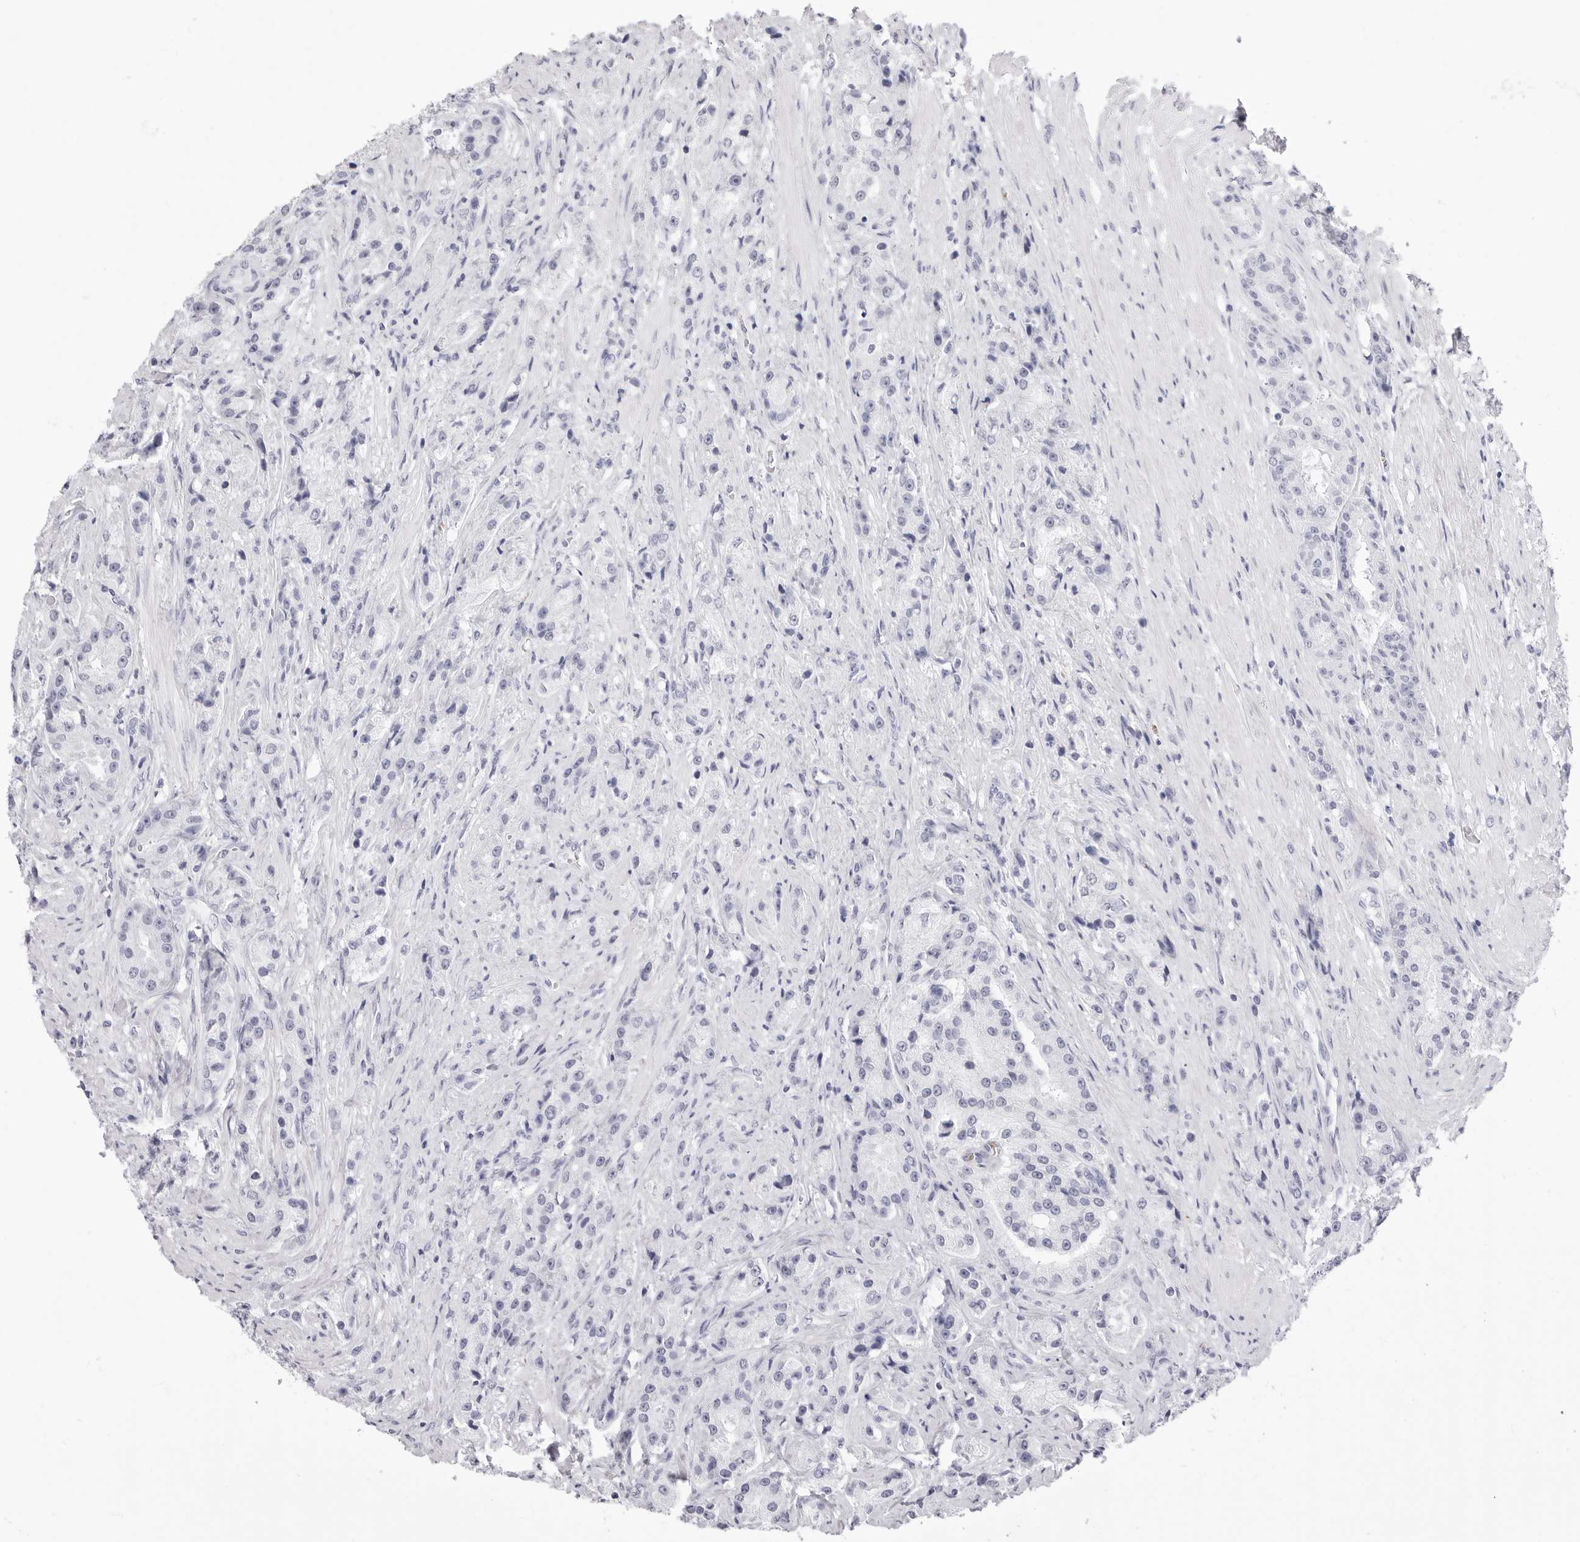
{"staining": {"intensity": "negative", "quantity": "none", "location": "none"}, "tissue": "prostate cancer", "cell_type": "Tumor cells", "image_type": "cancer", "snomed": [{"axis": "morphology", "description": "Adenocarcinoma, High grade"}, {"axis": "topography", "description": "Prostate"}], "caption": "Human high-grade adenocarcinoma (prostate) stained for a protein using immunohistochemistry (IHC) exhibits no expression in tumor cells.", "gene": "TSSK1B", "patient": {"sex": "male", "age": 60}}